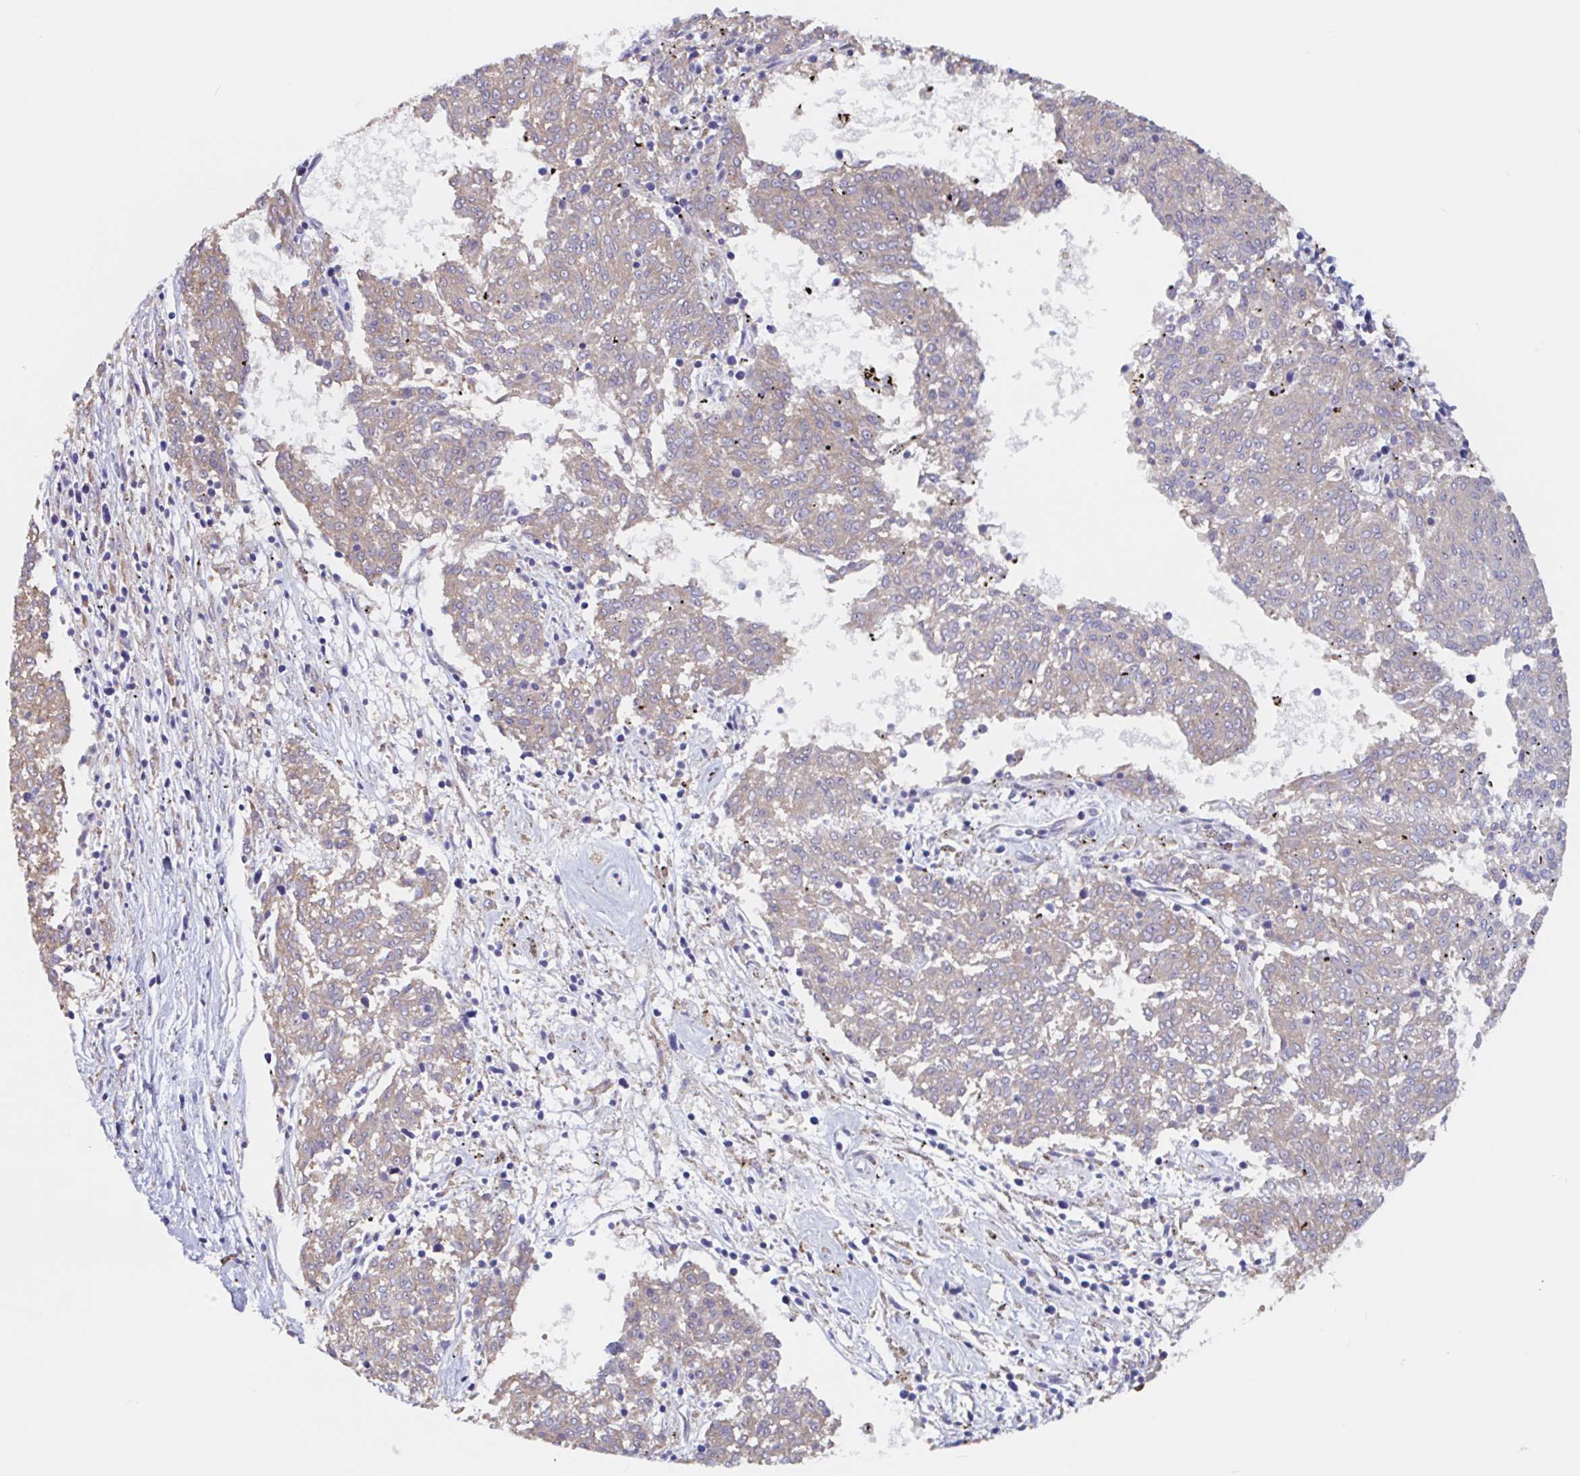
{"staining": {"intensity": "negative", "quantity": "none", "location": "none"}, "tissue": "melanoma", "cell_type": "Tumor cells", "image_type": "cancer", "snomed": [{"axis": "morphology", "description": "Malignant melanoma, NOS"}, {"axis": "topography", "description": "Skin"}], "caption": "Immunohistochemical staining of malignant melanoma demonstrates no significant staining in tumor cells.", "gene": "SNX8", "patient": {"sex": "female", "age": 72}}